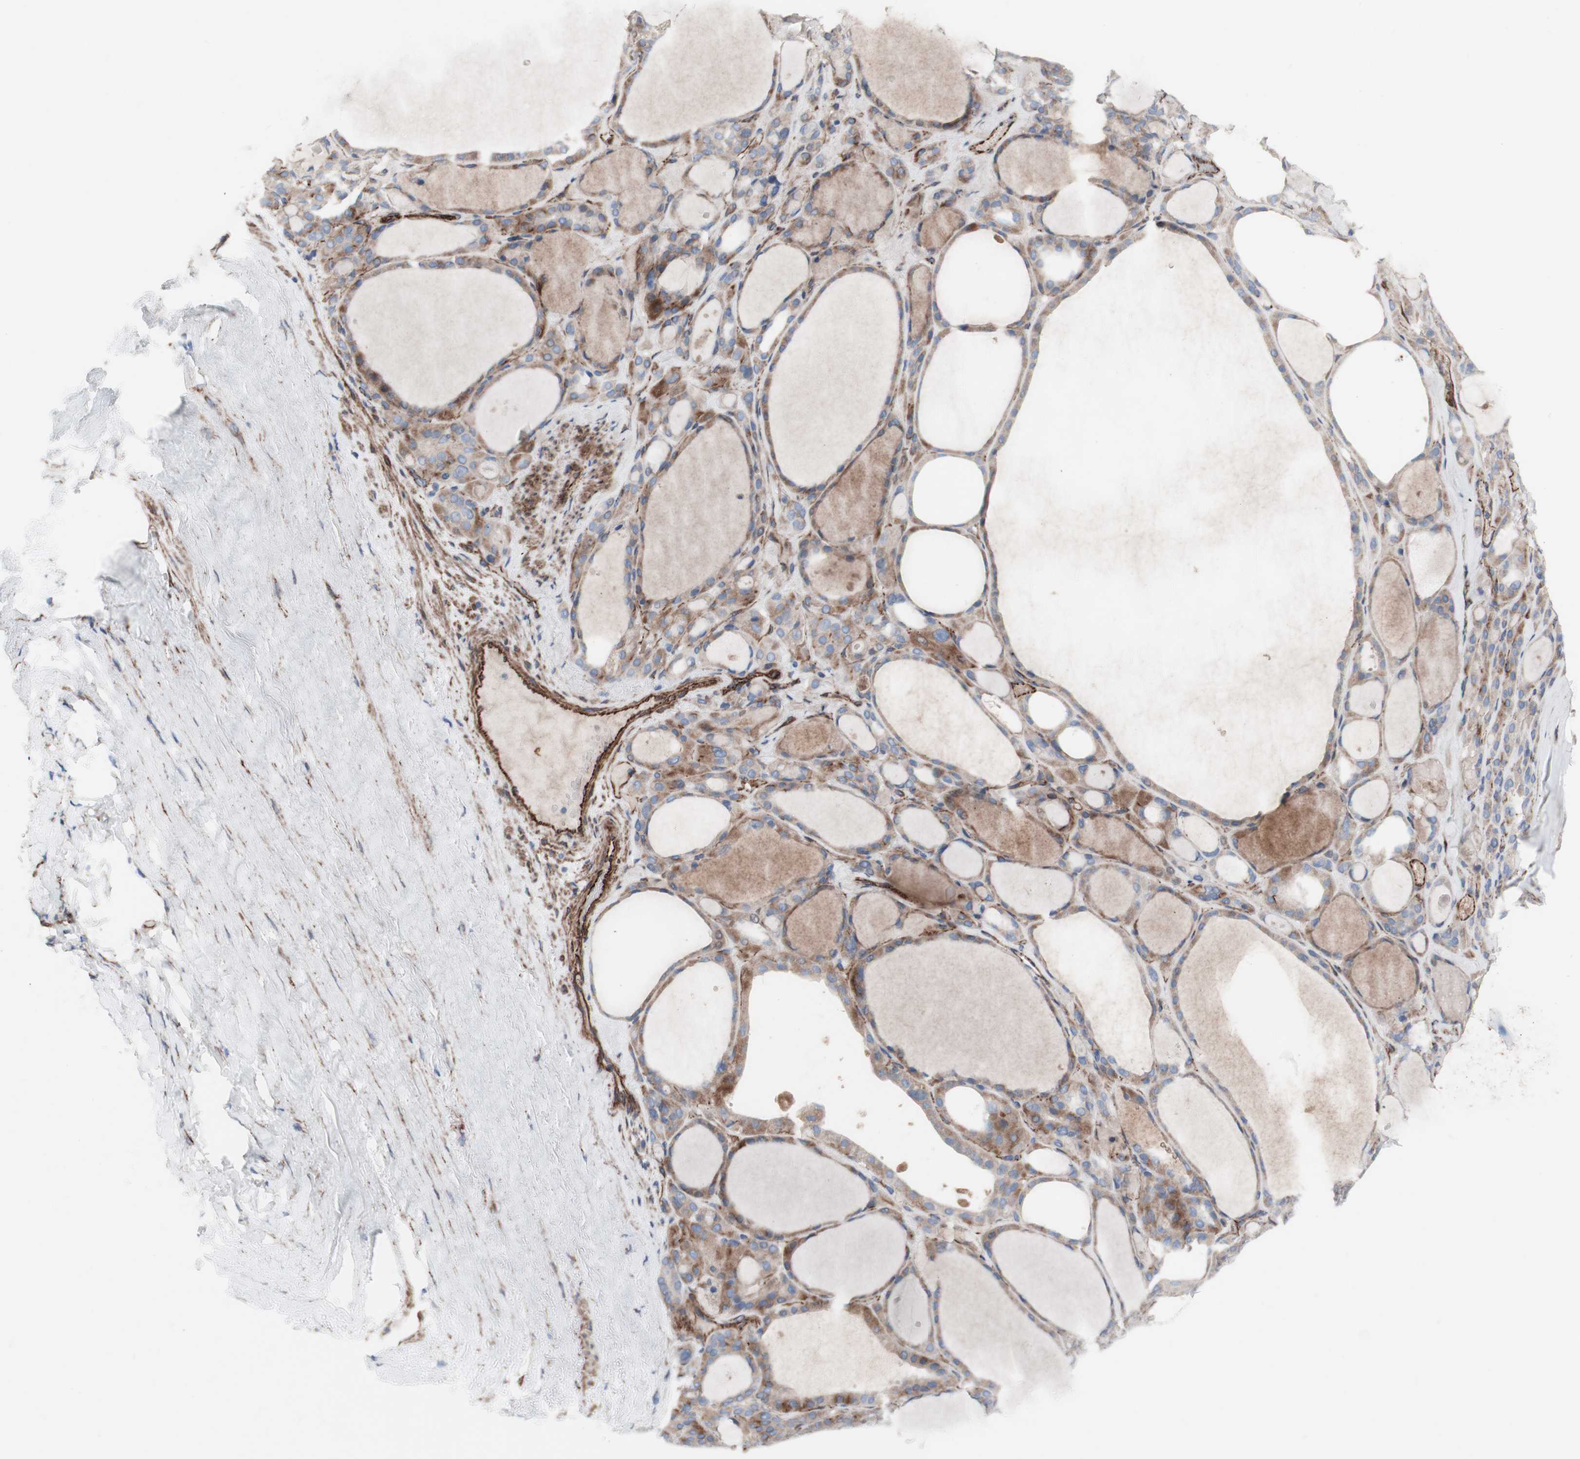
{"staining": {"intensity": "moderate", "quantity": "25%-75%", "location": "cytoplasmic/membranous"}, "tissue": "thyroid gland", "cell_type": "Glandular cells", "image_type": "normal", "snomed": [{"axis": "morphology", "description": "Normal tissue, NOS"}, {"axis": "morphology", "description": "Carcinoma, NOS"}, {"axis": "topography", "description": "Thyroid gland"}], "caption": "Immunohistochemical staining of normal human thyroid gland displays moderate cytoplasmic/membranous protein positivity in approximately 25%-75% of glandular cells. The protein of interest is shown in brown color, while the nuclei are stained blue.", "gene": "AGPAT5", "patient": {"sex": "female", "age": 86}}